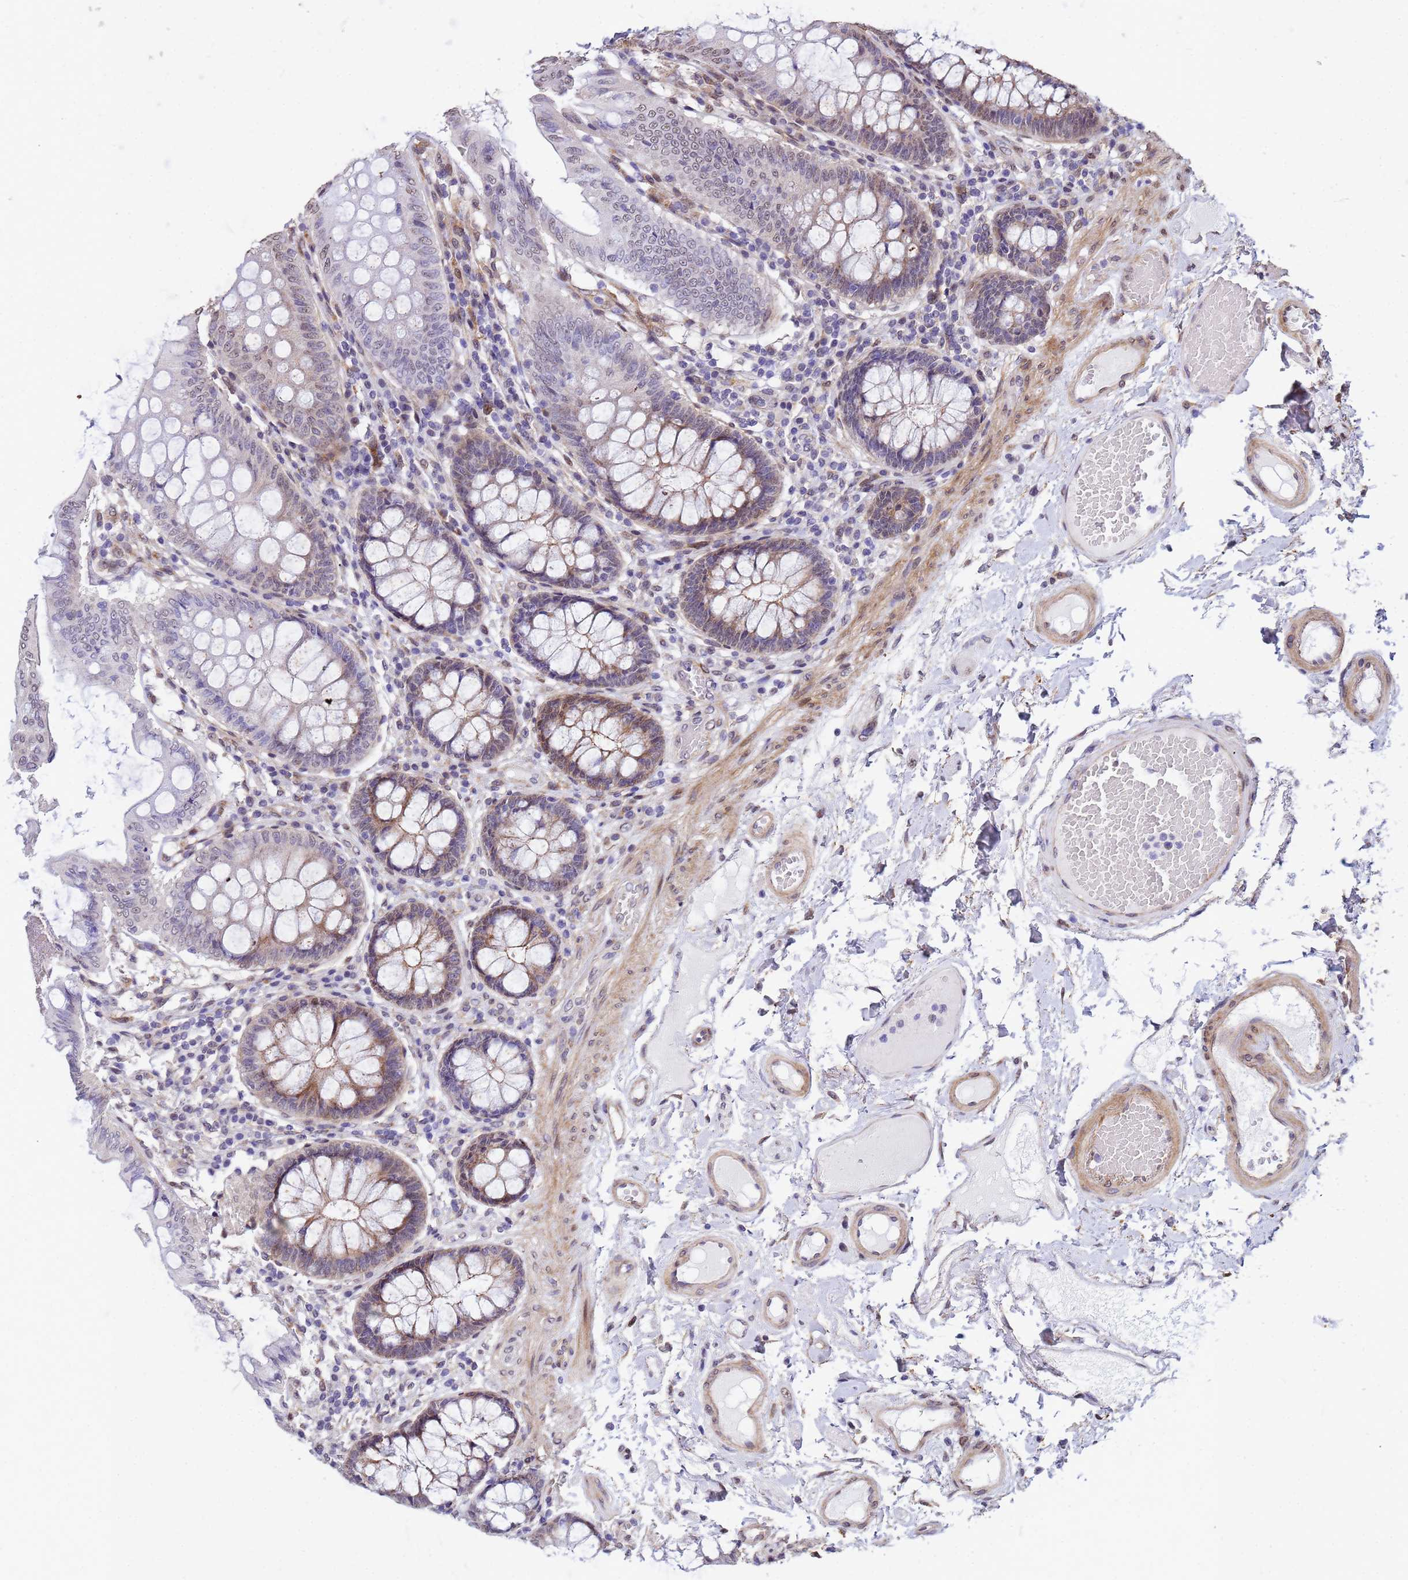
{"staining": {"intensity": "weak", "quantity": ">75%", "location": "cytoplasmic/membranous"}, "tissue": "colon", "cell_type": "Endothelial cells", "image_type": "normal", "snomed": [{"axis": "morphology", "description": "Normal tissue, NOS"}, {"axis": "topography", "description": "Colon"}], "caption": "Immunohistochemical staining of benign human colon reveals weak cytoplasmic/membranous protein staining in about >75% of endothelial cells. (DAB (3,3'-diaminobenzidine) IHC with brightfield microscopy, high magnification).", "gene": "TRIP6", "patient": {"sex": "male", "age": 84}}